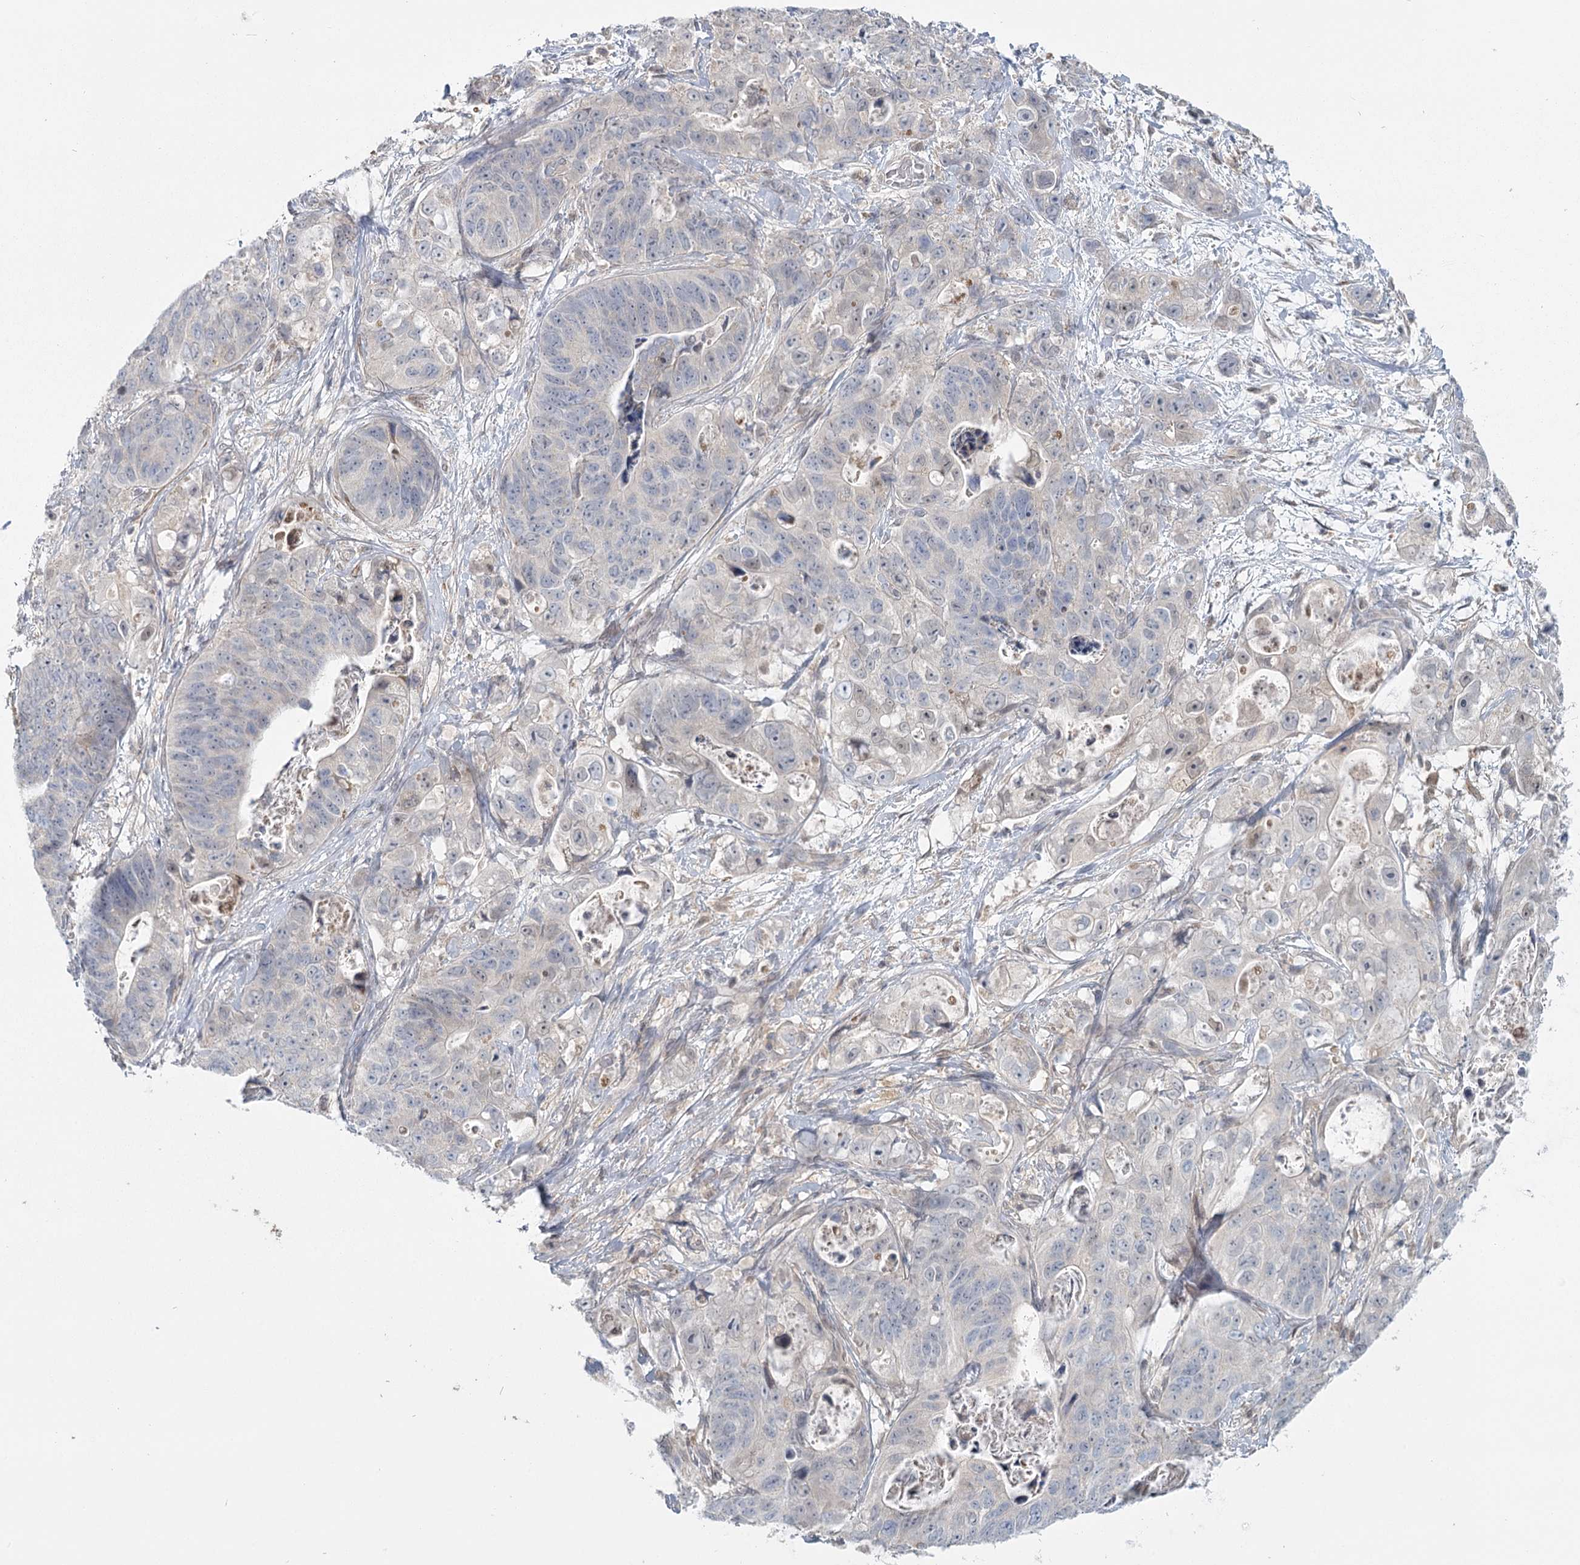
{"staining": {"intensity": "negative", "quantity": "none", "location": "none"}, "tissue": "stomach cancer", "cell_type": "Tumor cells", "image_type": "cancer", "snomed": [{"axis": "morphology", "description": "Adenocarcinoma, NOS"}, {"axis": "topography", "description": "Stomach"}], "caption": "Tumor cells are negative for protein expression in human stomach cancer.", "gene": "USP11", "patient": {"sex": "female", "age": 89}}